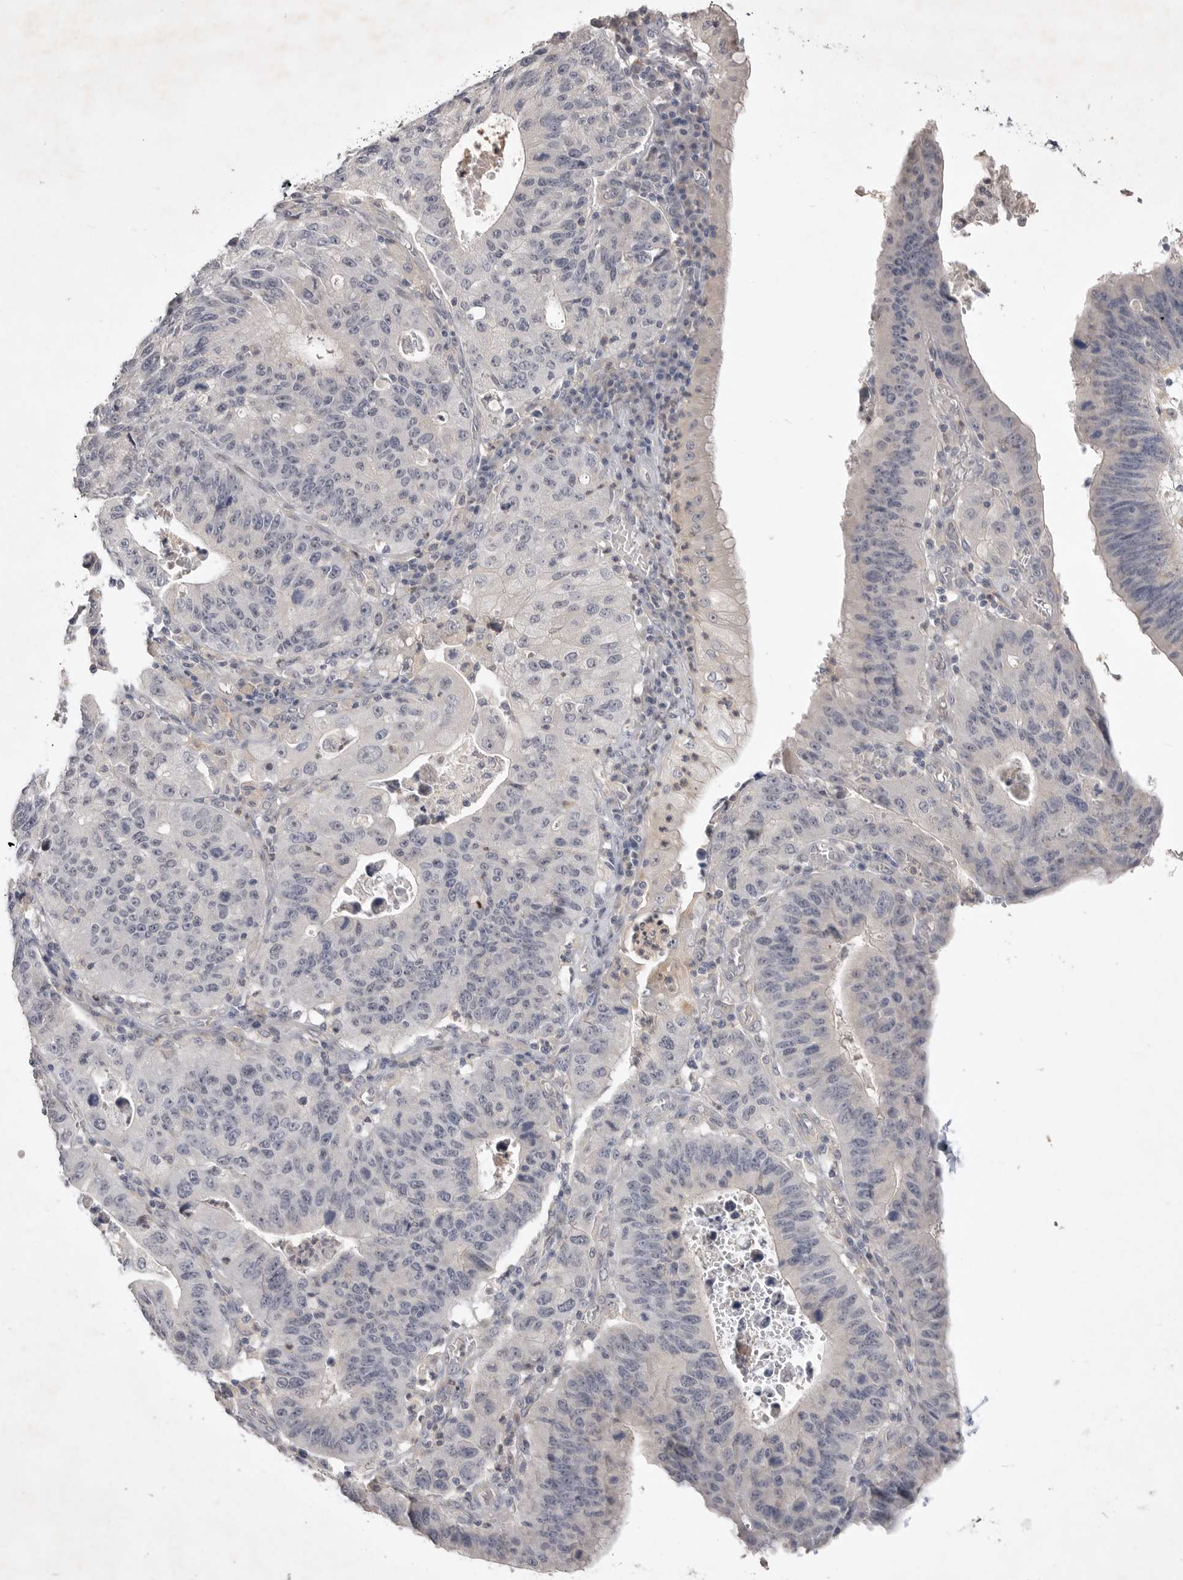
{"staining": {"intensity": "negative", "quantity": "none", "location": "none"}, "tissue": "stomach cancer", "cell_type": "Tumor cells", "image_type": "cancer", "snomed": [{"axis": "morphology", "description": "Adenocarcinoma, NOS"}, {"axis": "topography", "description": "Stomach"}], "caption": "Immunohistochemistry (IHC) of human stomach cancer shows no expression in tumor cells.", "gene": "ITGAD", "patient": {"sex": "male", "age": 59}}